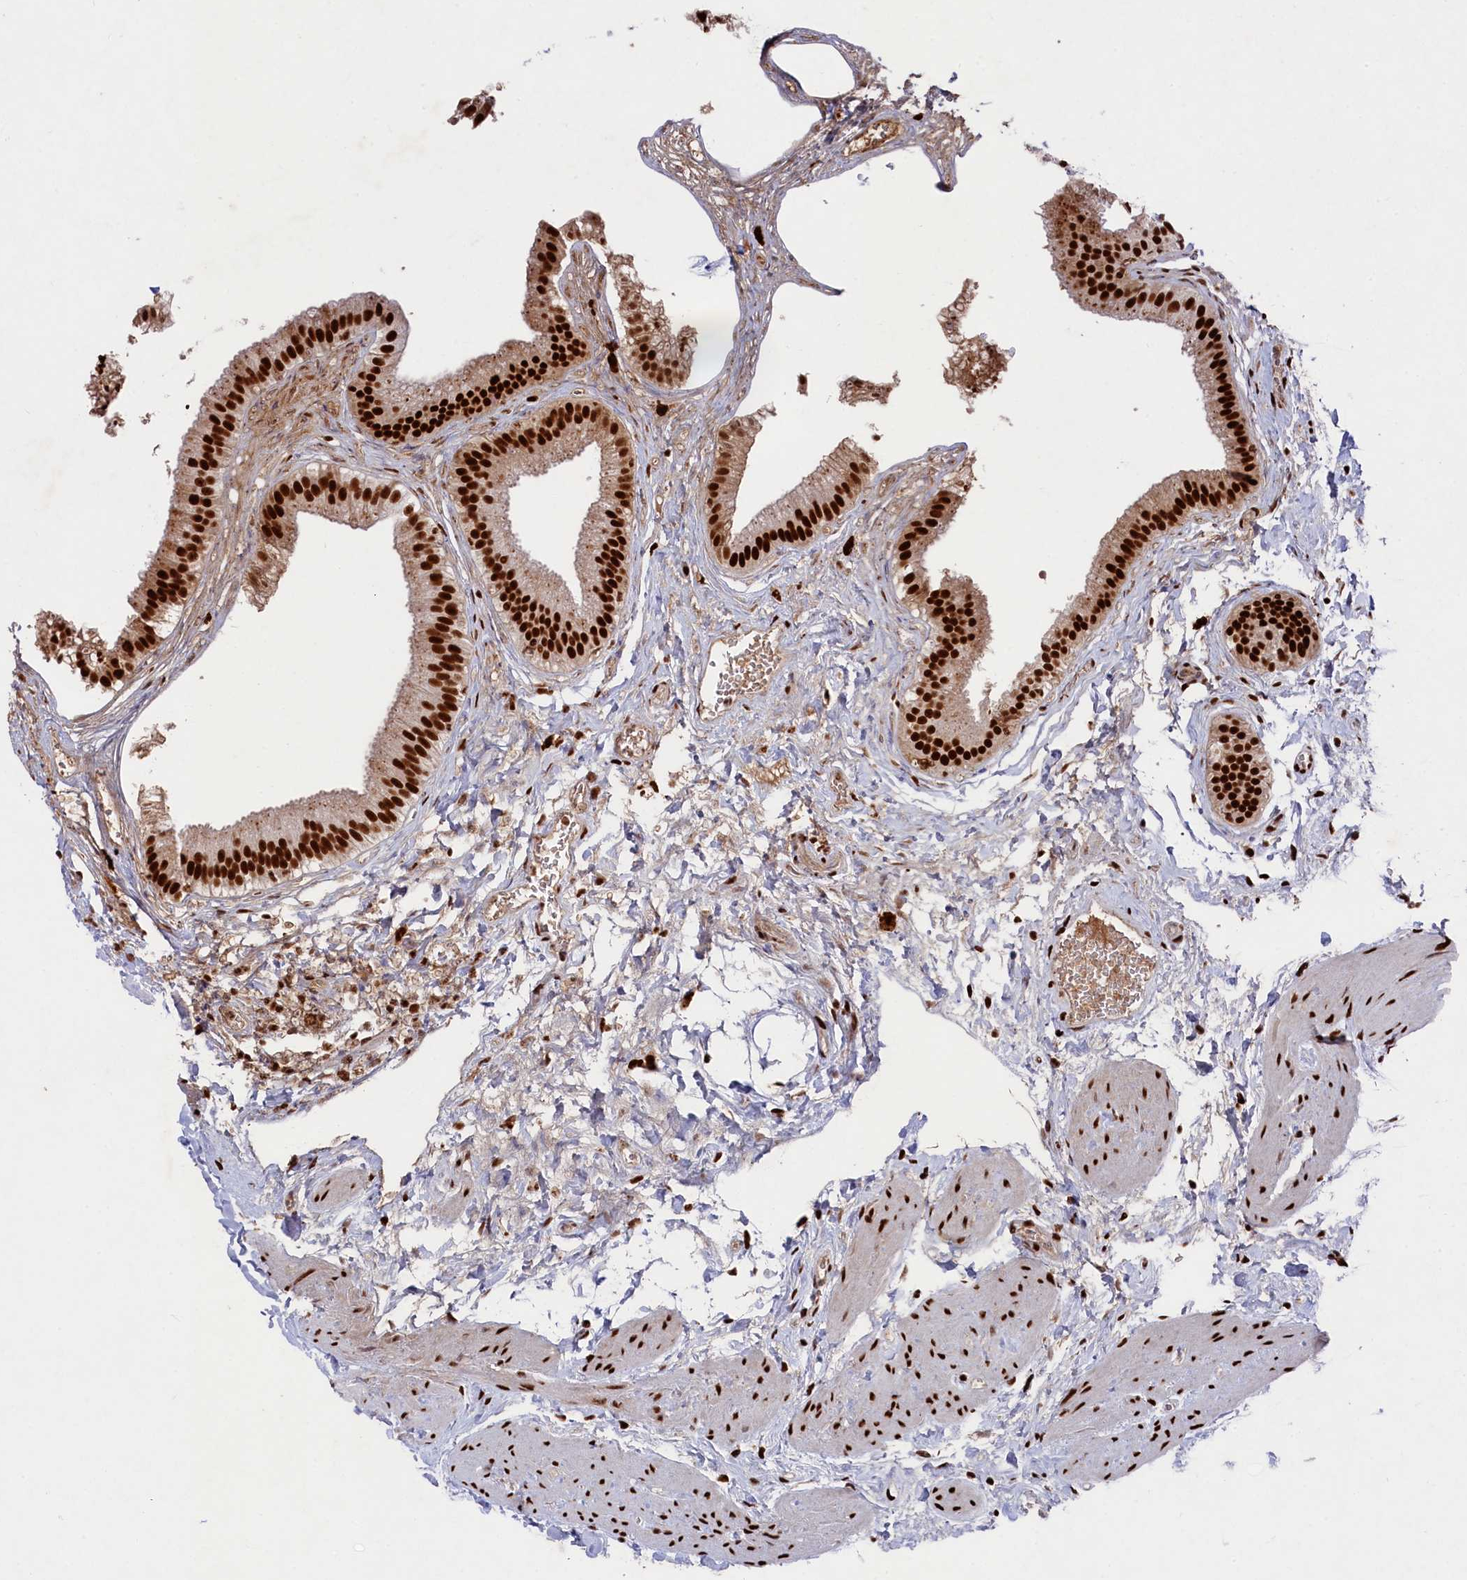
{"staining": {"intensity": "strong", "quantity": ">75%", "location": "cytoplasmic/membranous,nuclear"}, "tissue": "gallbladder", "cell_type": "Glandular cells", "image_type": "normal", "snomed": [{"axis": "morphology", "description": "Normal tissue, NOS"}, {"axis": "topography", "description": "Gallbladder"}], "caption": "A high amount of strong cytoplasmic/membranous,nuclear staining is seen in about >75% of glandular cells in normal gallbladder. (DAB (3,3'-diaminobenzidine) IHC, brown staining for protein, blue staining for nuclei).", "gene": "PRPF31", "patient": {"sex": "female", "age": 54}}